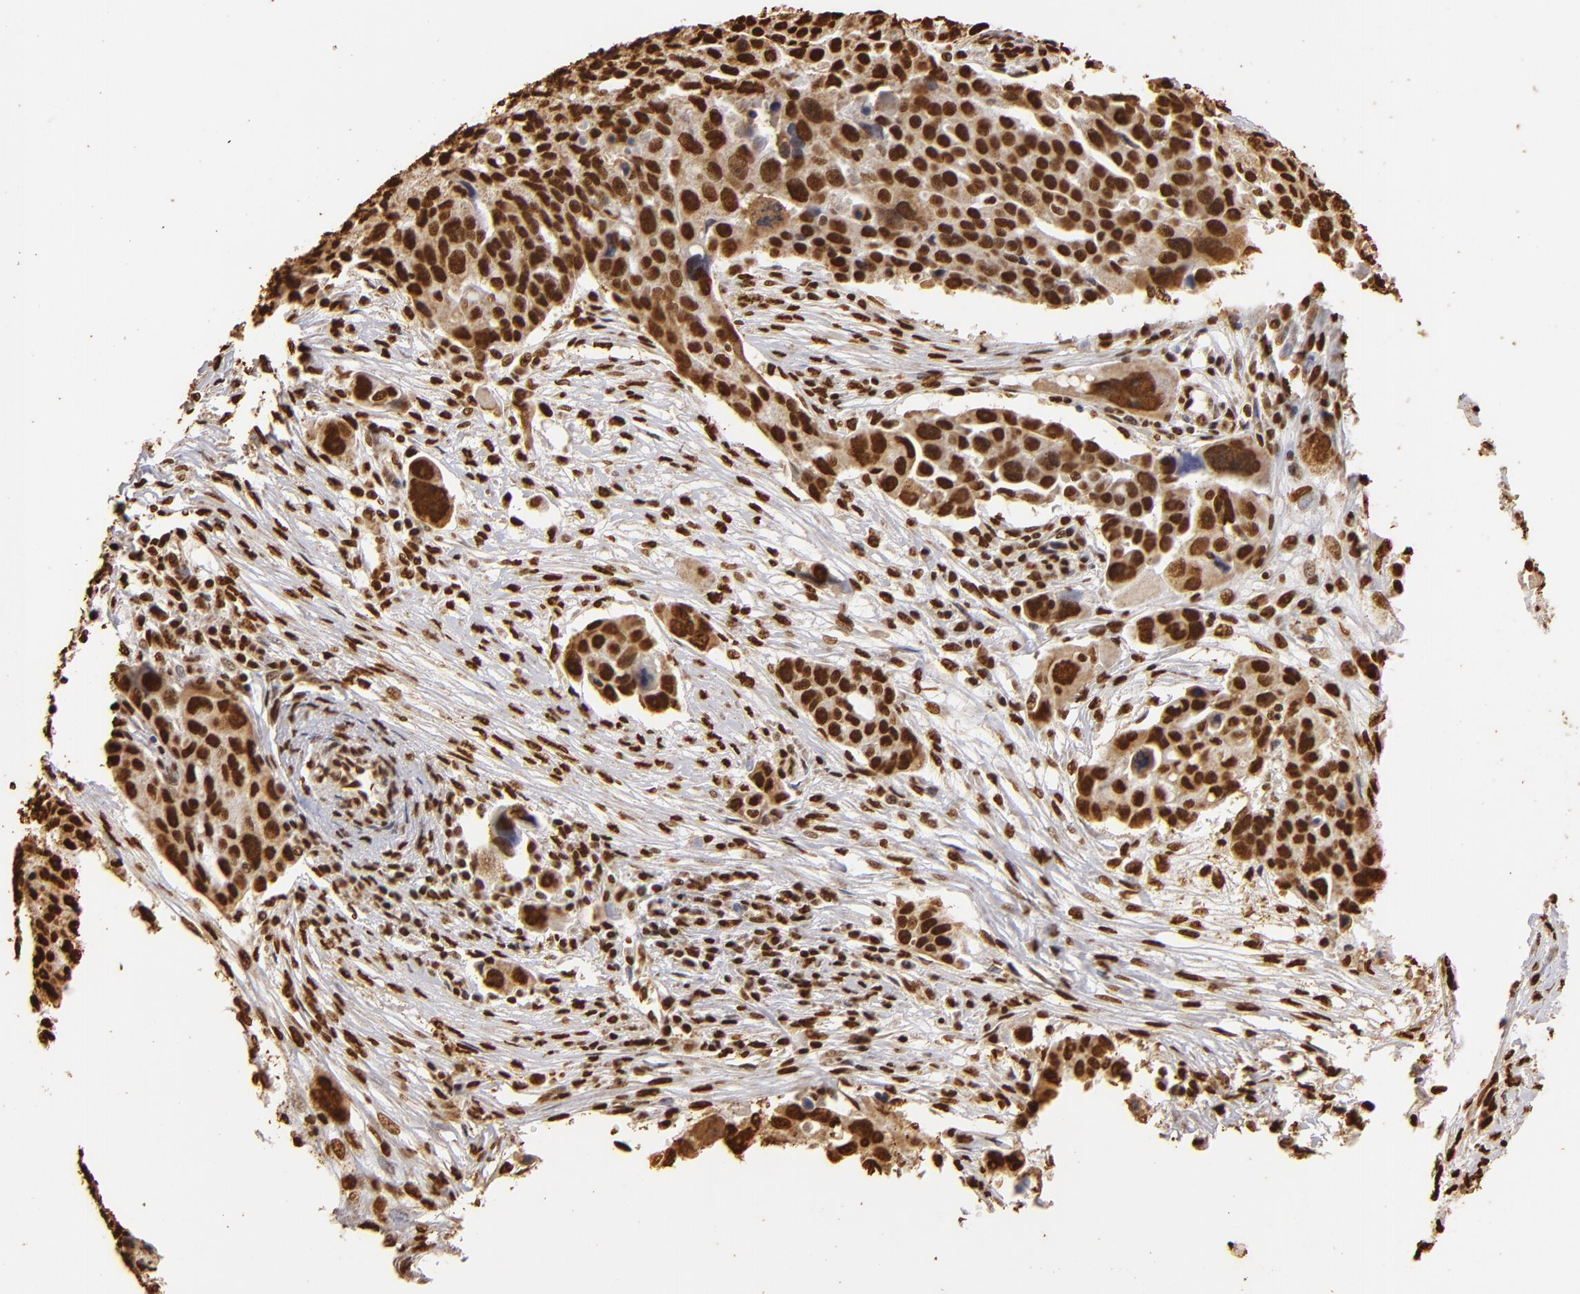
{"staining": {"intensity": "strong", "quantity": ">75%", "location": "cytoplasmic/membranous,nuclear"}, "tissue": "ovarian cancer", "cell_type": "Tumor cells", "image_type": "cancer", "snomed": [{"axis": "morphology", "description": "Carcinoma, endometroid"}, {"axis": "topography", "description": "Ovary"}], "caption": "Approximately >75% of tumor cells in endometroid carcinoma (ovarian) display strong cytoplasmic/membranous and nuclear protein staining as visualized by brown immunohistochemical staining.", "gene": "ILF3", "patient": {"sex": "female", "age": 75}}